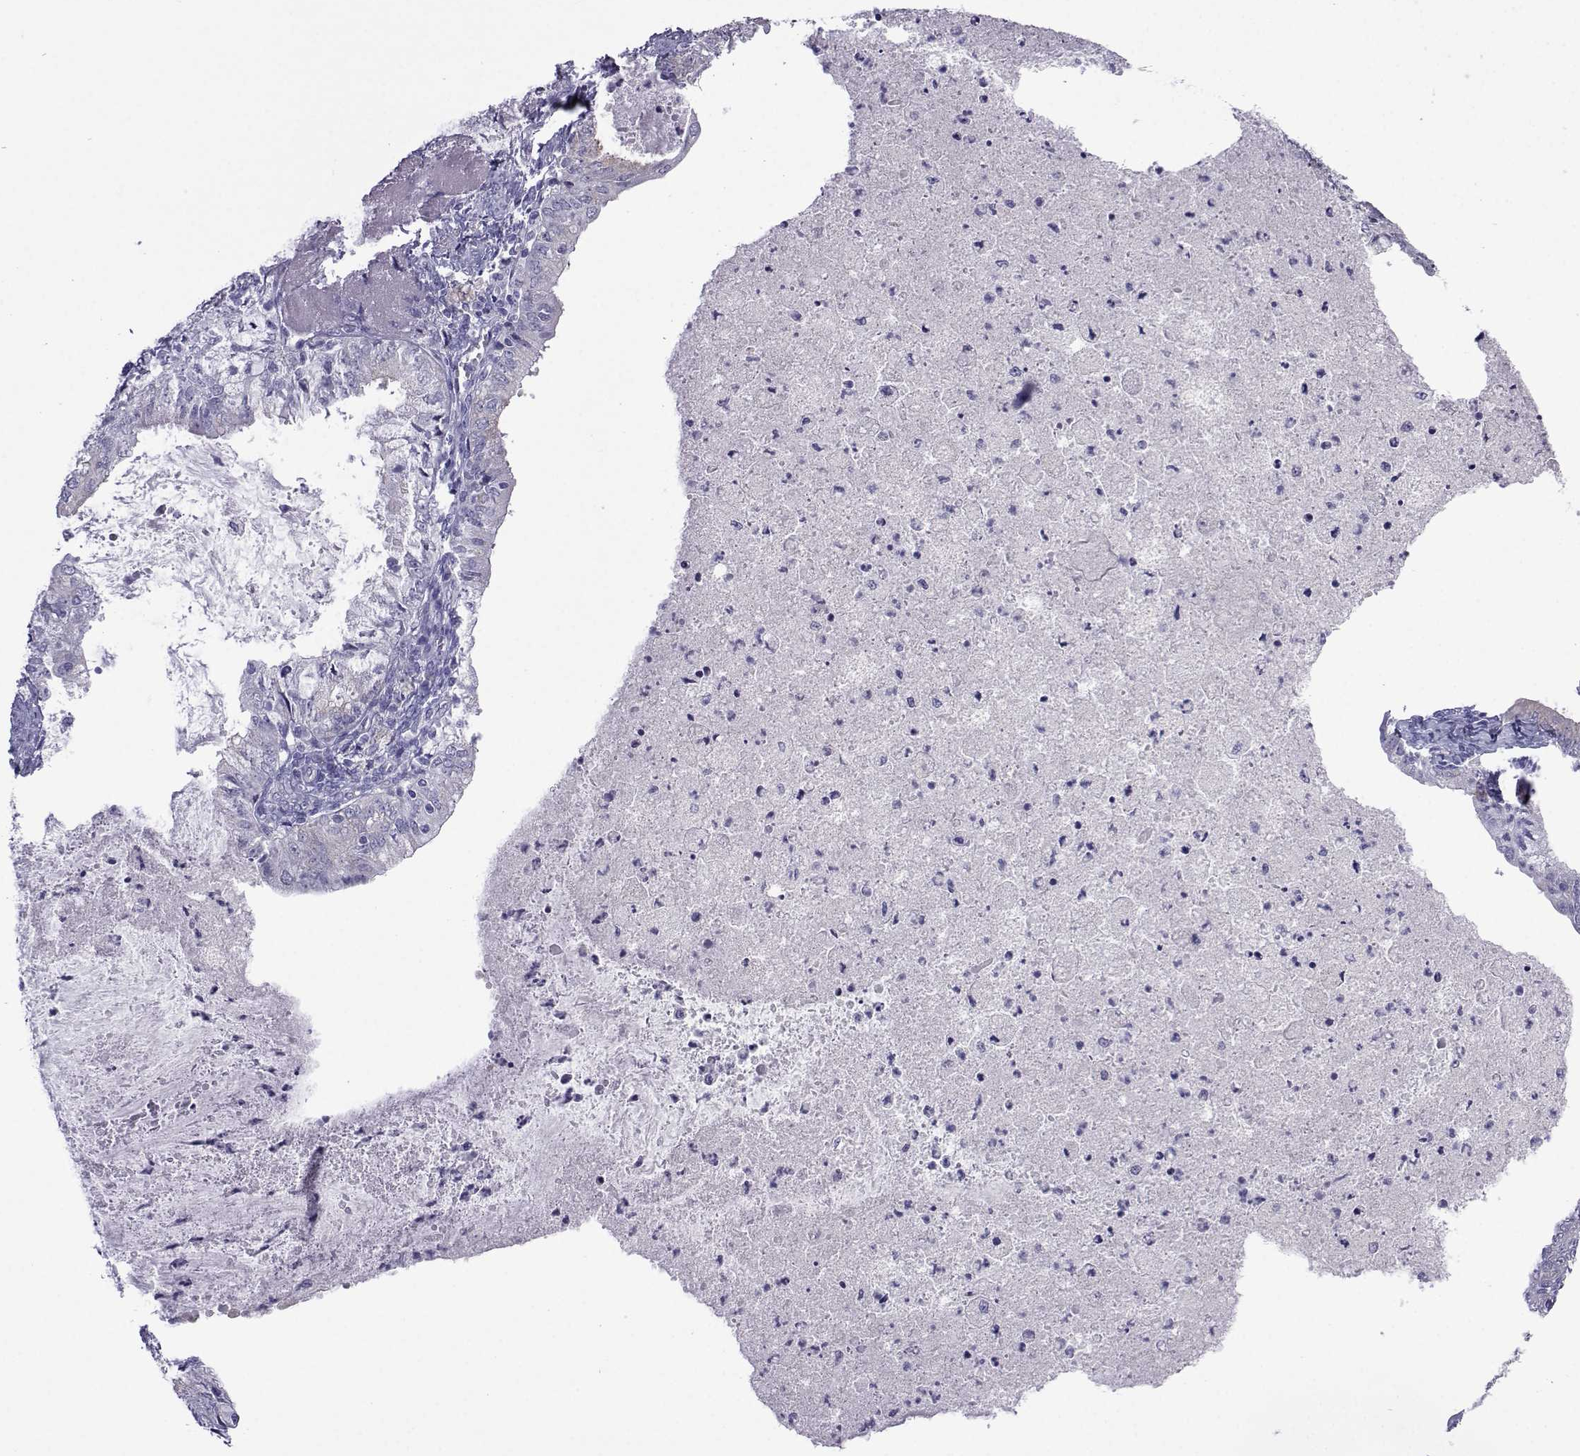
{"staining": {"intensity": "weak", "quantity": "<25%", "location": "cytoplasmic/membranous"}, "tissue": "endometrial cancer", "cell_type": "Tumor cells", "image_type": "cancer", "snomed": [{"axis": "morphology", "description": "Adenocarcinoma, NOS"}, {"axis": "topography", "description": "Endometrium"}], "caption": "DAB immunohistochemical staining of adenocarcinoma (endometrial) reveals no significant expression in tumor cells. (DAB immunohistochemistry visualized using brightfield microscopy, high magnification).", "gene": "COL22A1", "patient": {"sex": "female", "age": 57}}